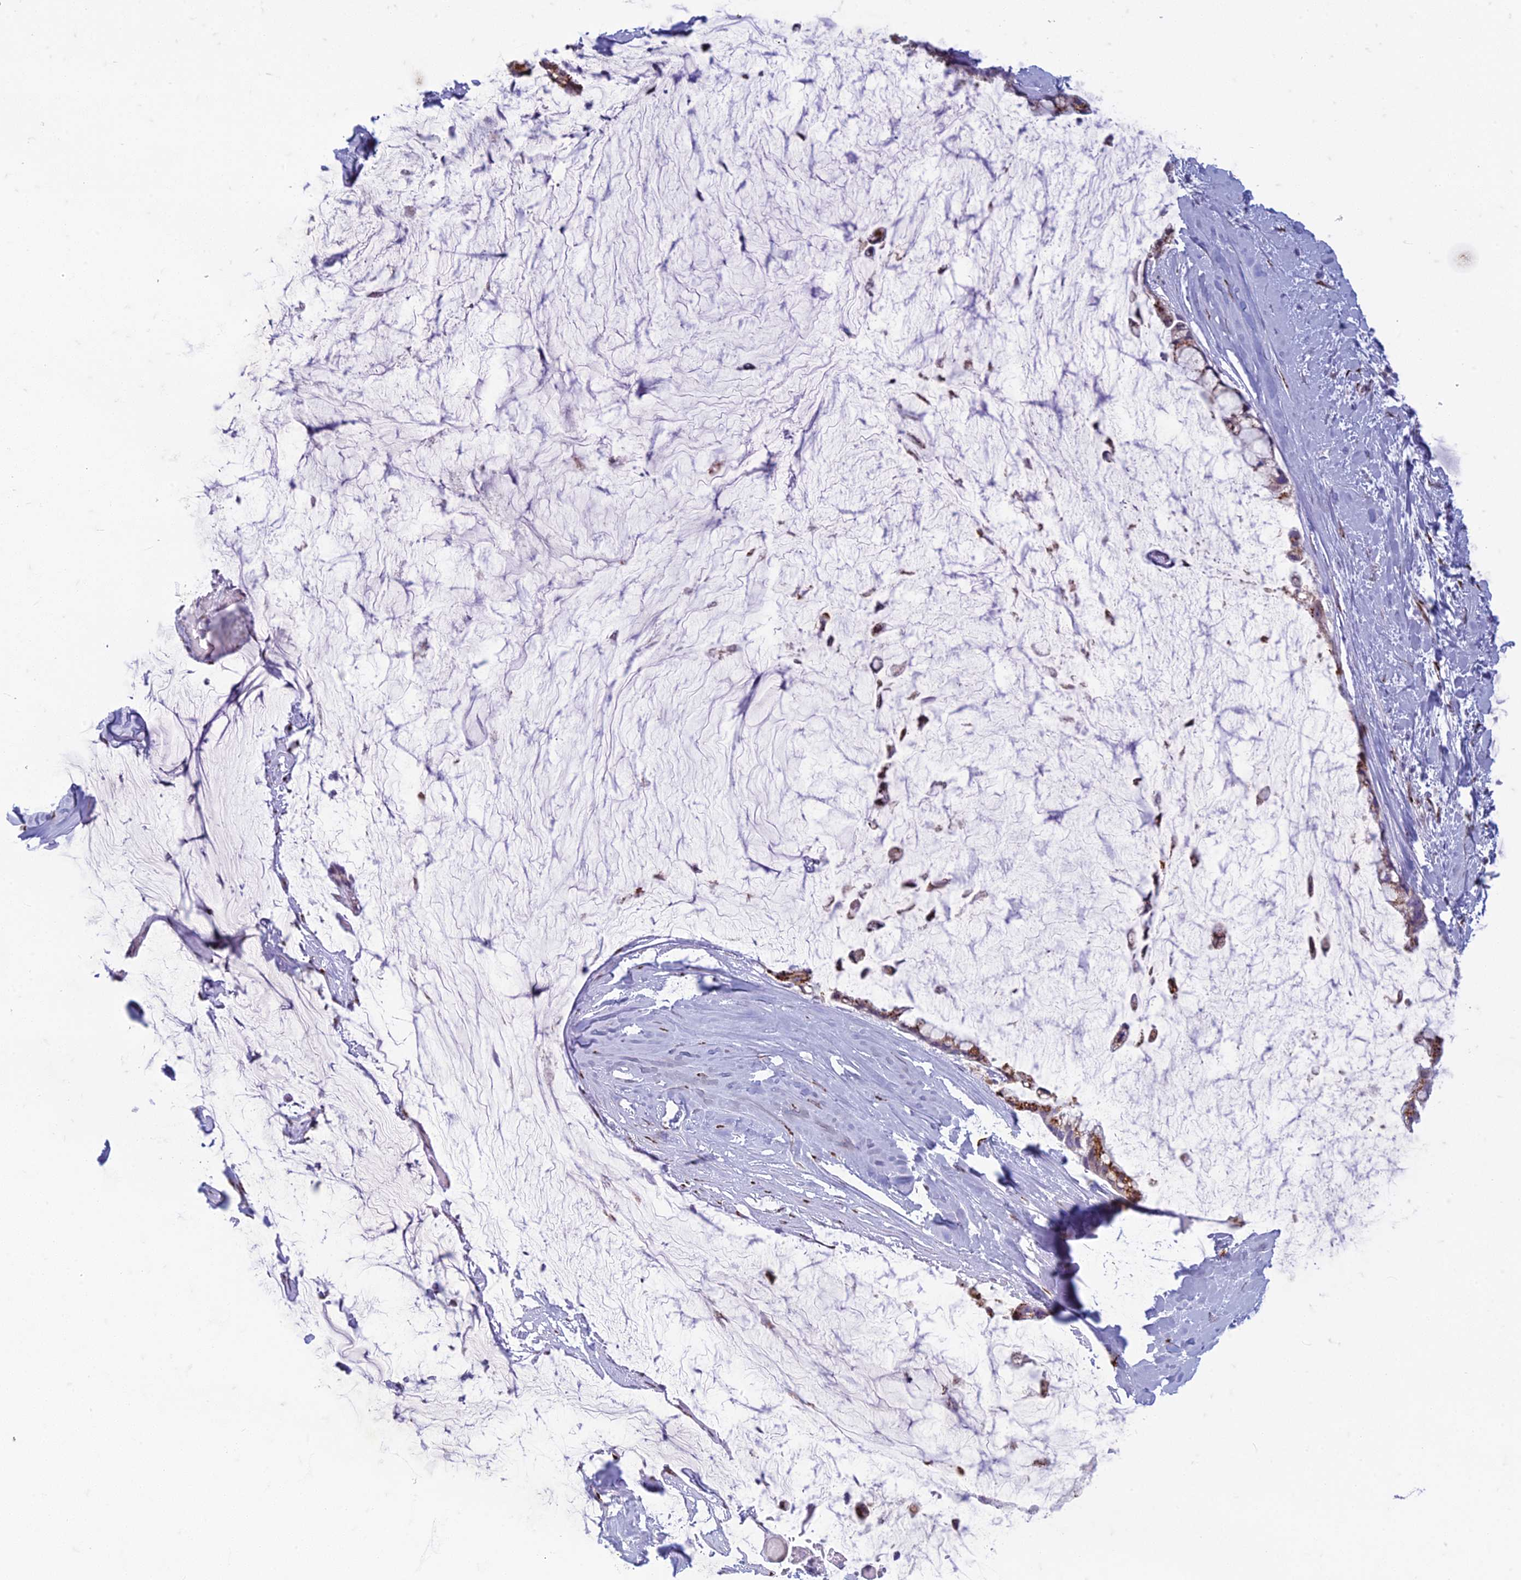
{"staining": {"intensity": "moderate", "quantity": ">75%", "location": "cytoplasmic/membranous"}, "tissue": "ovarian cancer", "cell_type": "Tumor cells", "image_type": "cancer", "snomed": [{"axis": "morphology", "description": "Cystadenocarcinoma, mucinous, NOS"}, {"axis": "topography", "description": "Ovary"}], "caption": "There is medium levels of moderate cytoplasmic/membranous staining in tumor cells of ovarian cancer, as demonstrated by immunohistochemical staining (brown color).", "gene": "FAM3C", "patient": {"sex": "female", "age": 39}}